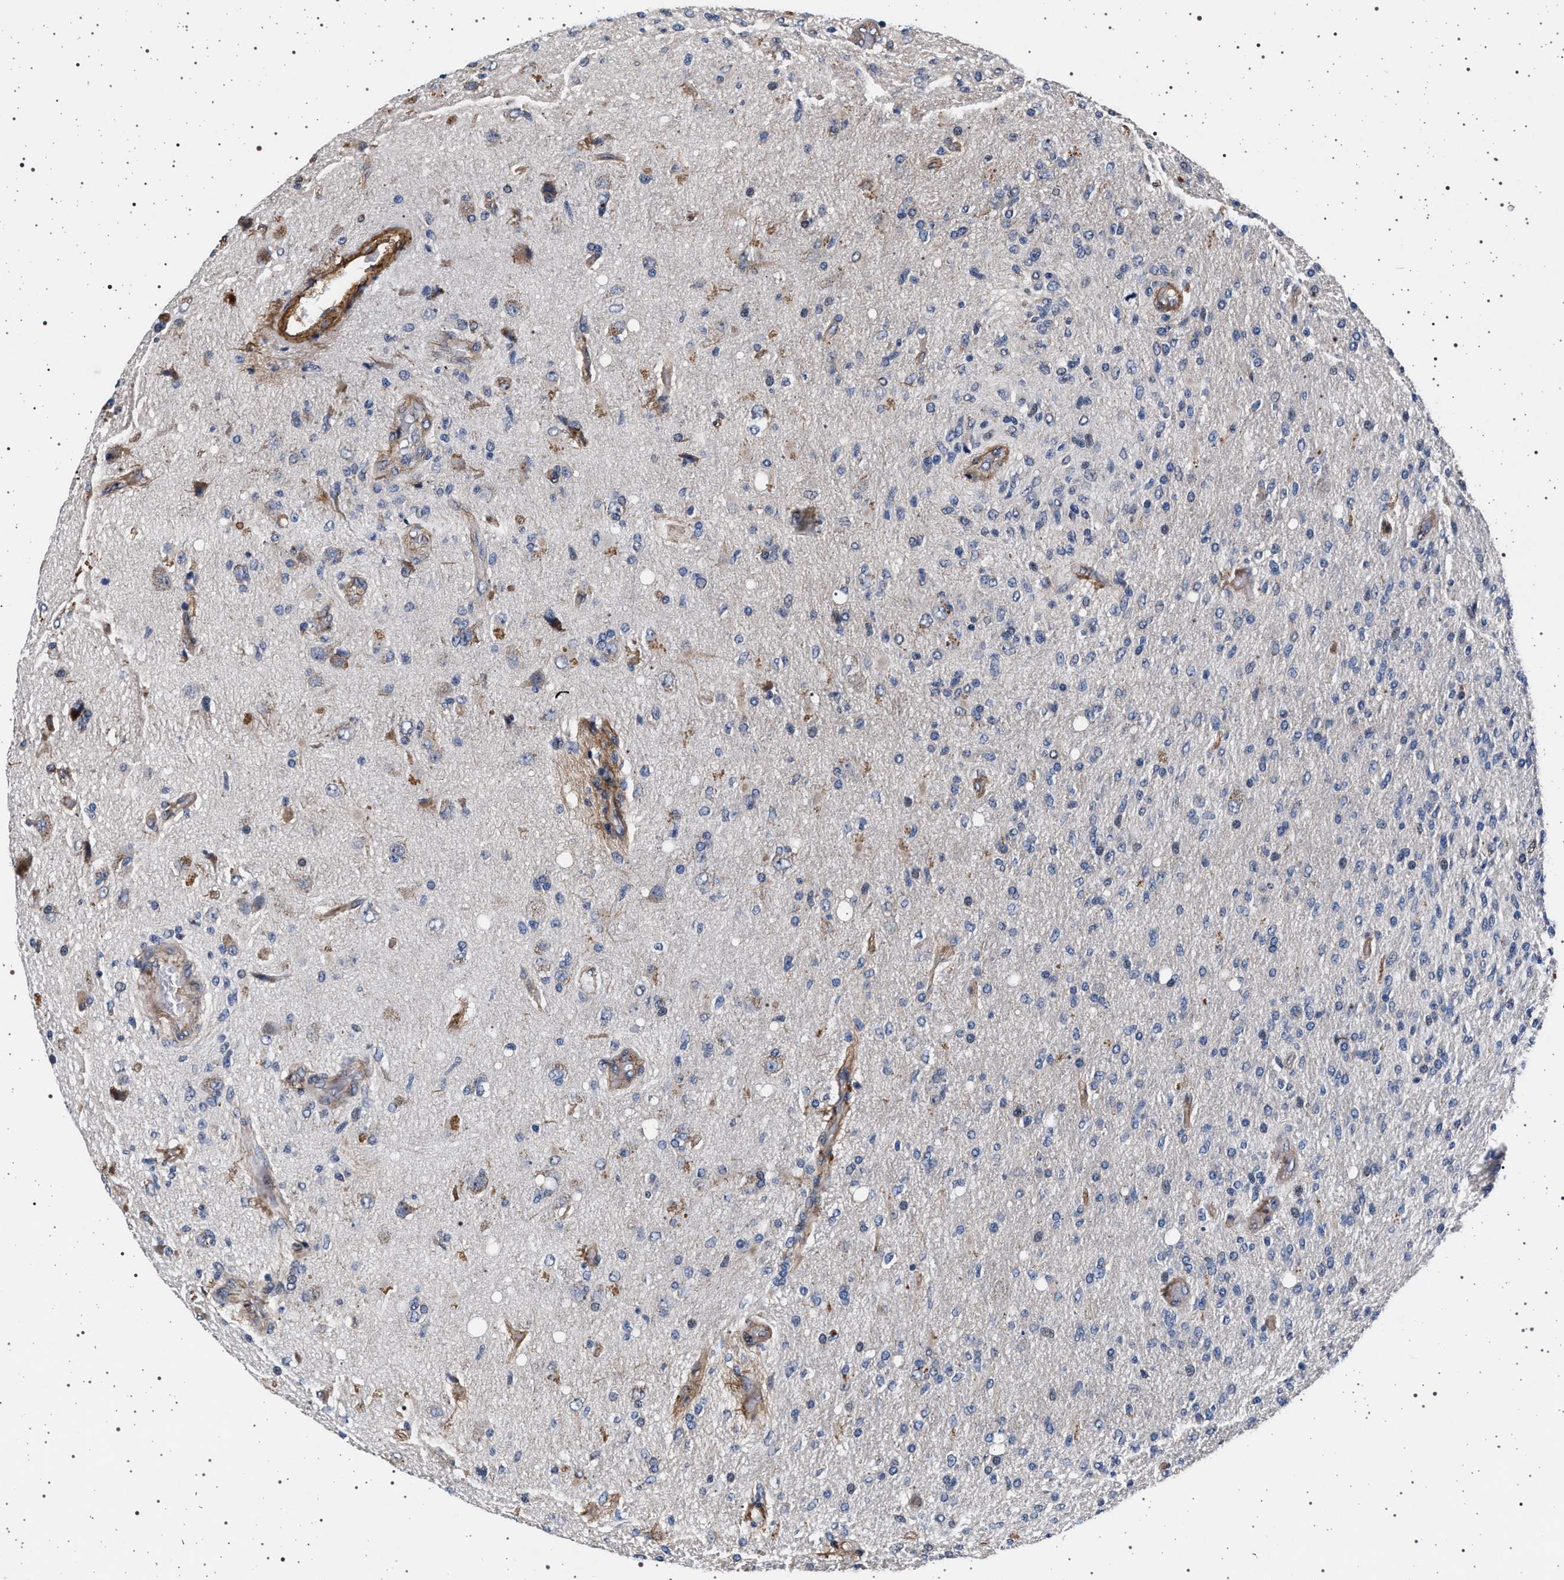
{"staining": {"intensity": "negative", "quantity": "none", "location": "none"}, "tissue": "glioma", "cell_type": "Tumor cells", "image_type": "cancer", "snomed": [{"axis": "morphology", "description": "Normal tissue, NOS"}, {"axis": "morphology", "description": "Glioma, malignant, High grade"}, {"axis": "topography", "description": "Cerebral cortex"}], "caption": "IHC photomicrograph of malignant glioma (high-grade) stained for a protein (brown), which displays no staining in tumor cells.", "gene": "KCNK6", "patient": {"sex": "male", "age": 77}}